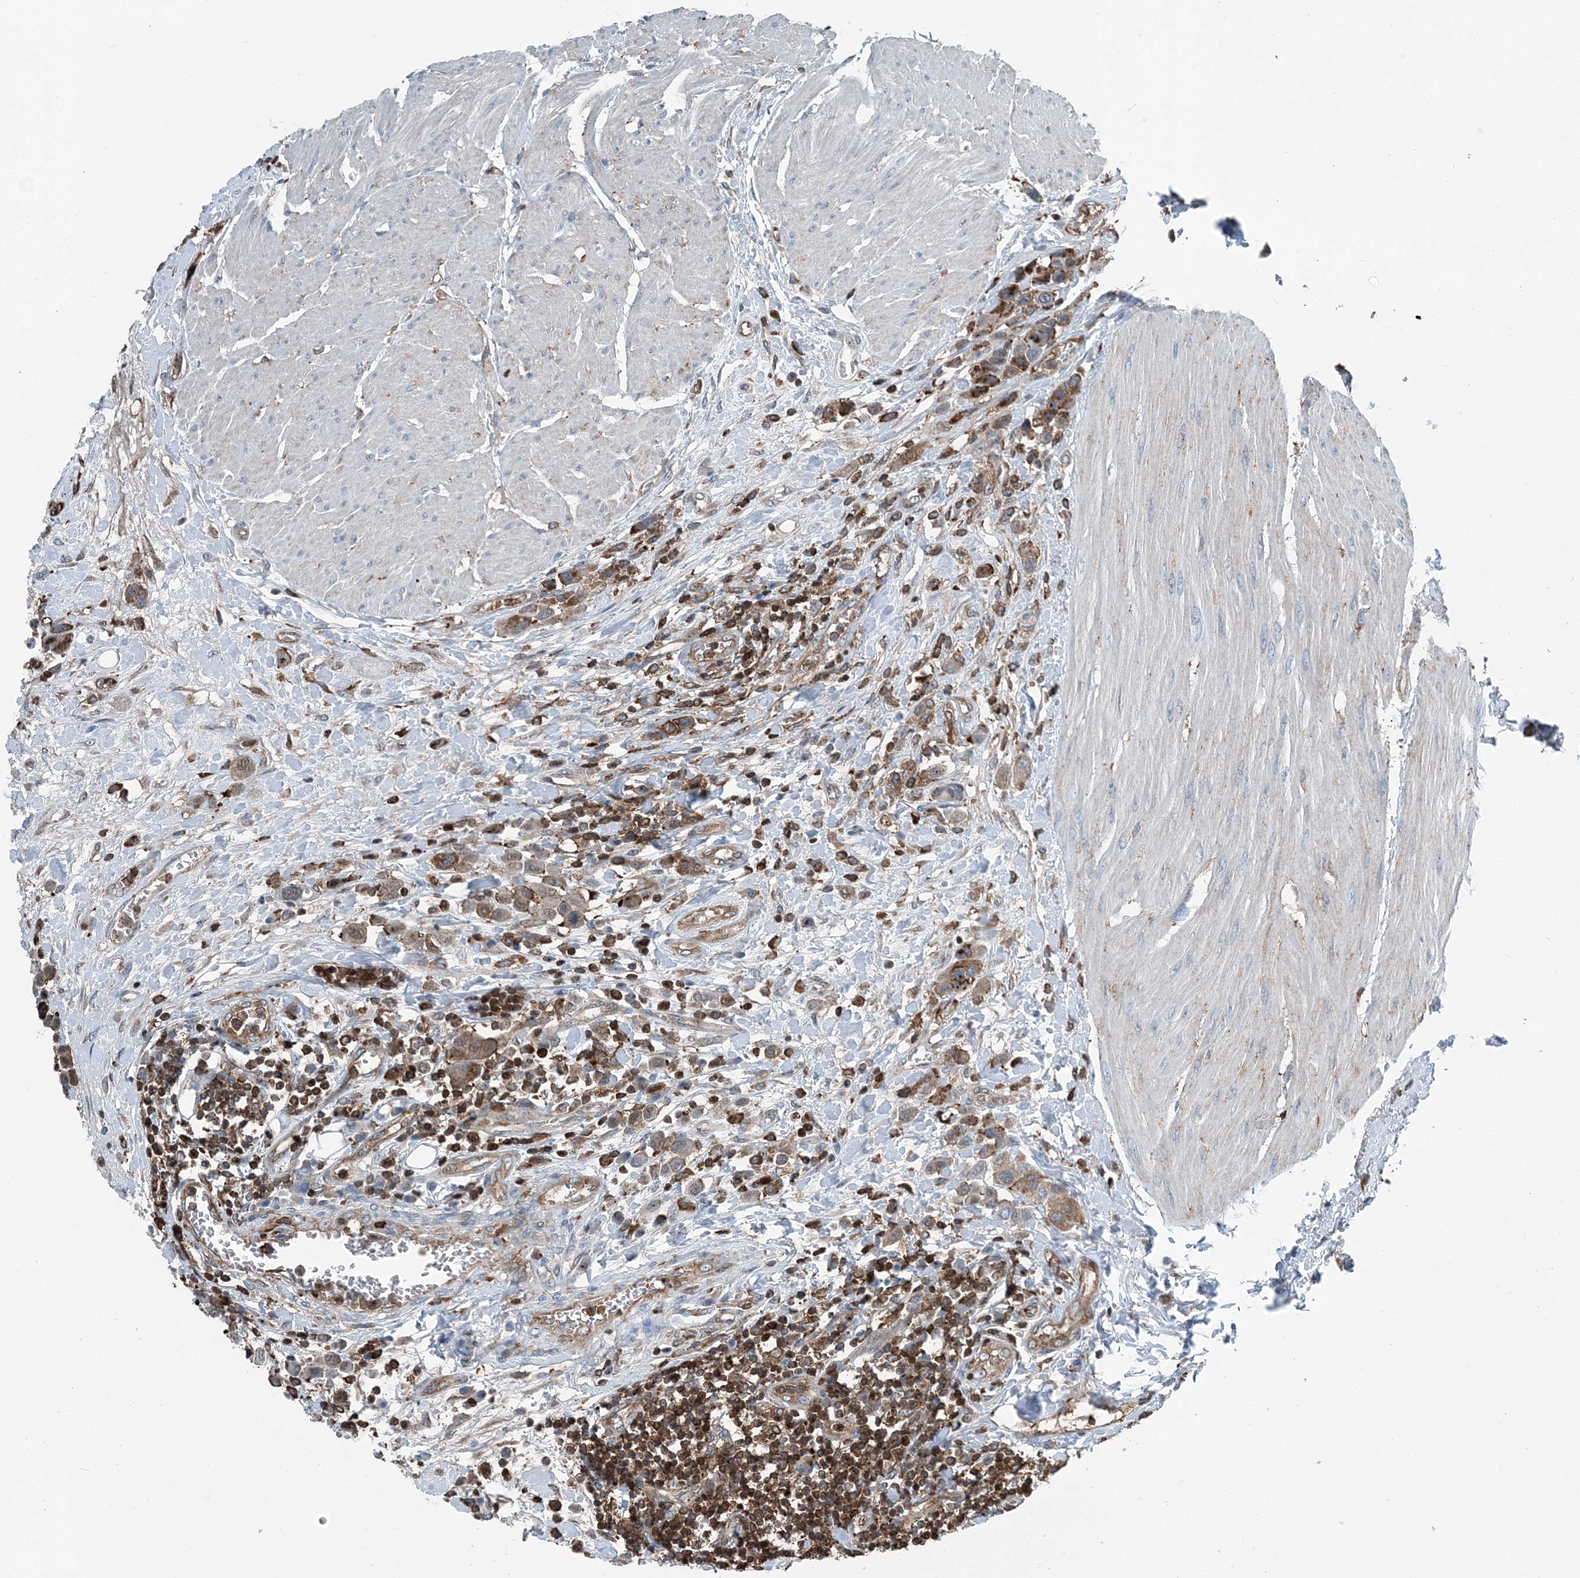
{"staining": {"intensity": "moderate", "quantity": ">75%", "location": "cytoplasmic/membranous"}, "tissue": "urothelial cancer", "cell_type": "Tumor cells", "image_type": "cancer", "snomed": [{"axis": "morphology", "description": "Urothelial carcinoma, High grade"}, {"axis": "topography", "description": "Urinary bladder"}], "caption": "Protein staining of urothelial carcinoma (high-grade) tissue reveals moderate cytoplasmic/membranous staining in approximately >75% of tumor cells. (Brightfield microscopy of DAB IHC at high magnification).", "gene": "CFL1", "patient": {"sex": "male", "age": 50}}